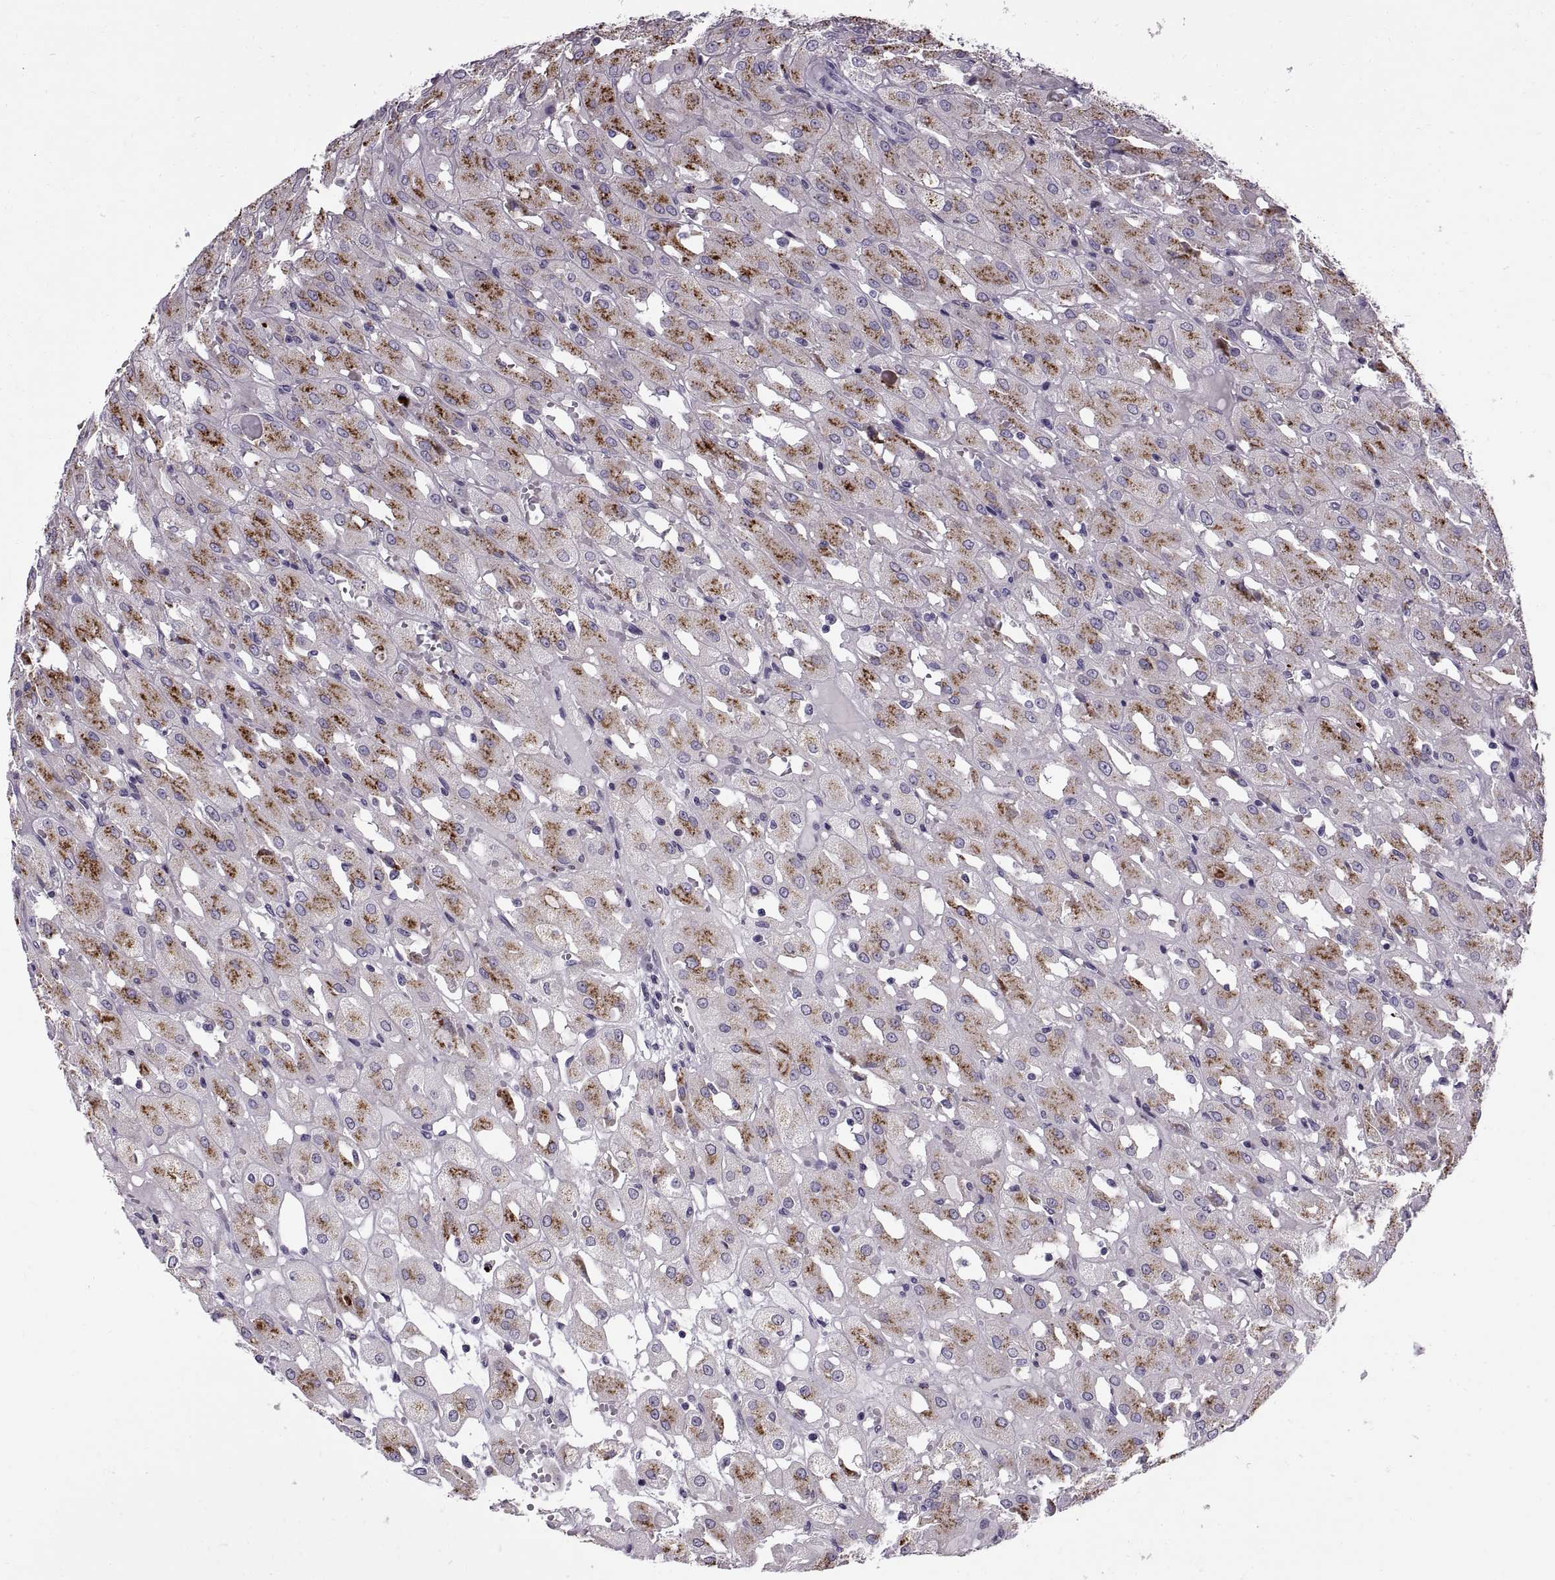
{"staining": {"intensity": "moderate", "quantity": ">75%", "location": "cytoplasmic/membranous"}, "tissue": "renal cancer", "cell_type": "Tumor cells", "image_type": "cancer", "snomed": [{"axis": "morphology", "description": "Adenocarcinoma, NOS"}, {"axis": "topography", "description": "Kidney"}], "caption": "Adenocarcinoma (renal) was stained to show a protein in brown. There is medium levels of moderate cytoplasmic/membranous staining in approximately >75% of tumor cells.", "gene": "CALCR", "patient": {"sex": "male", "age": 72}}